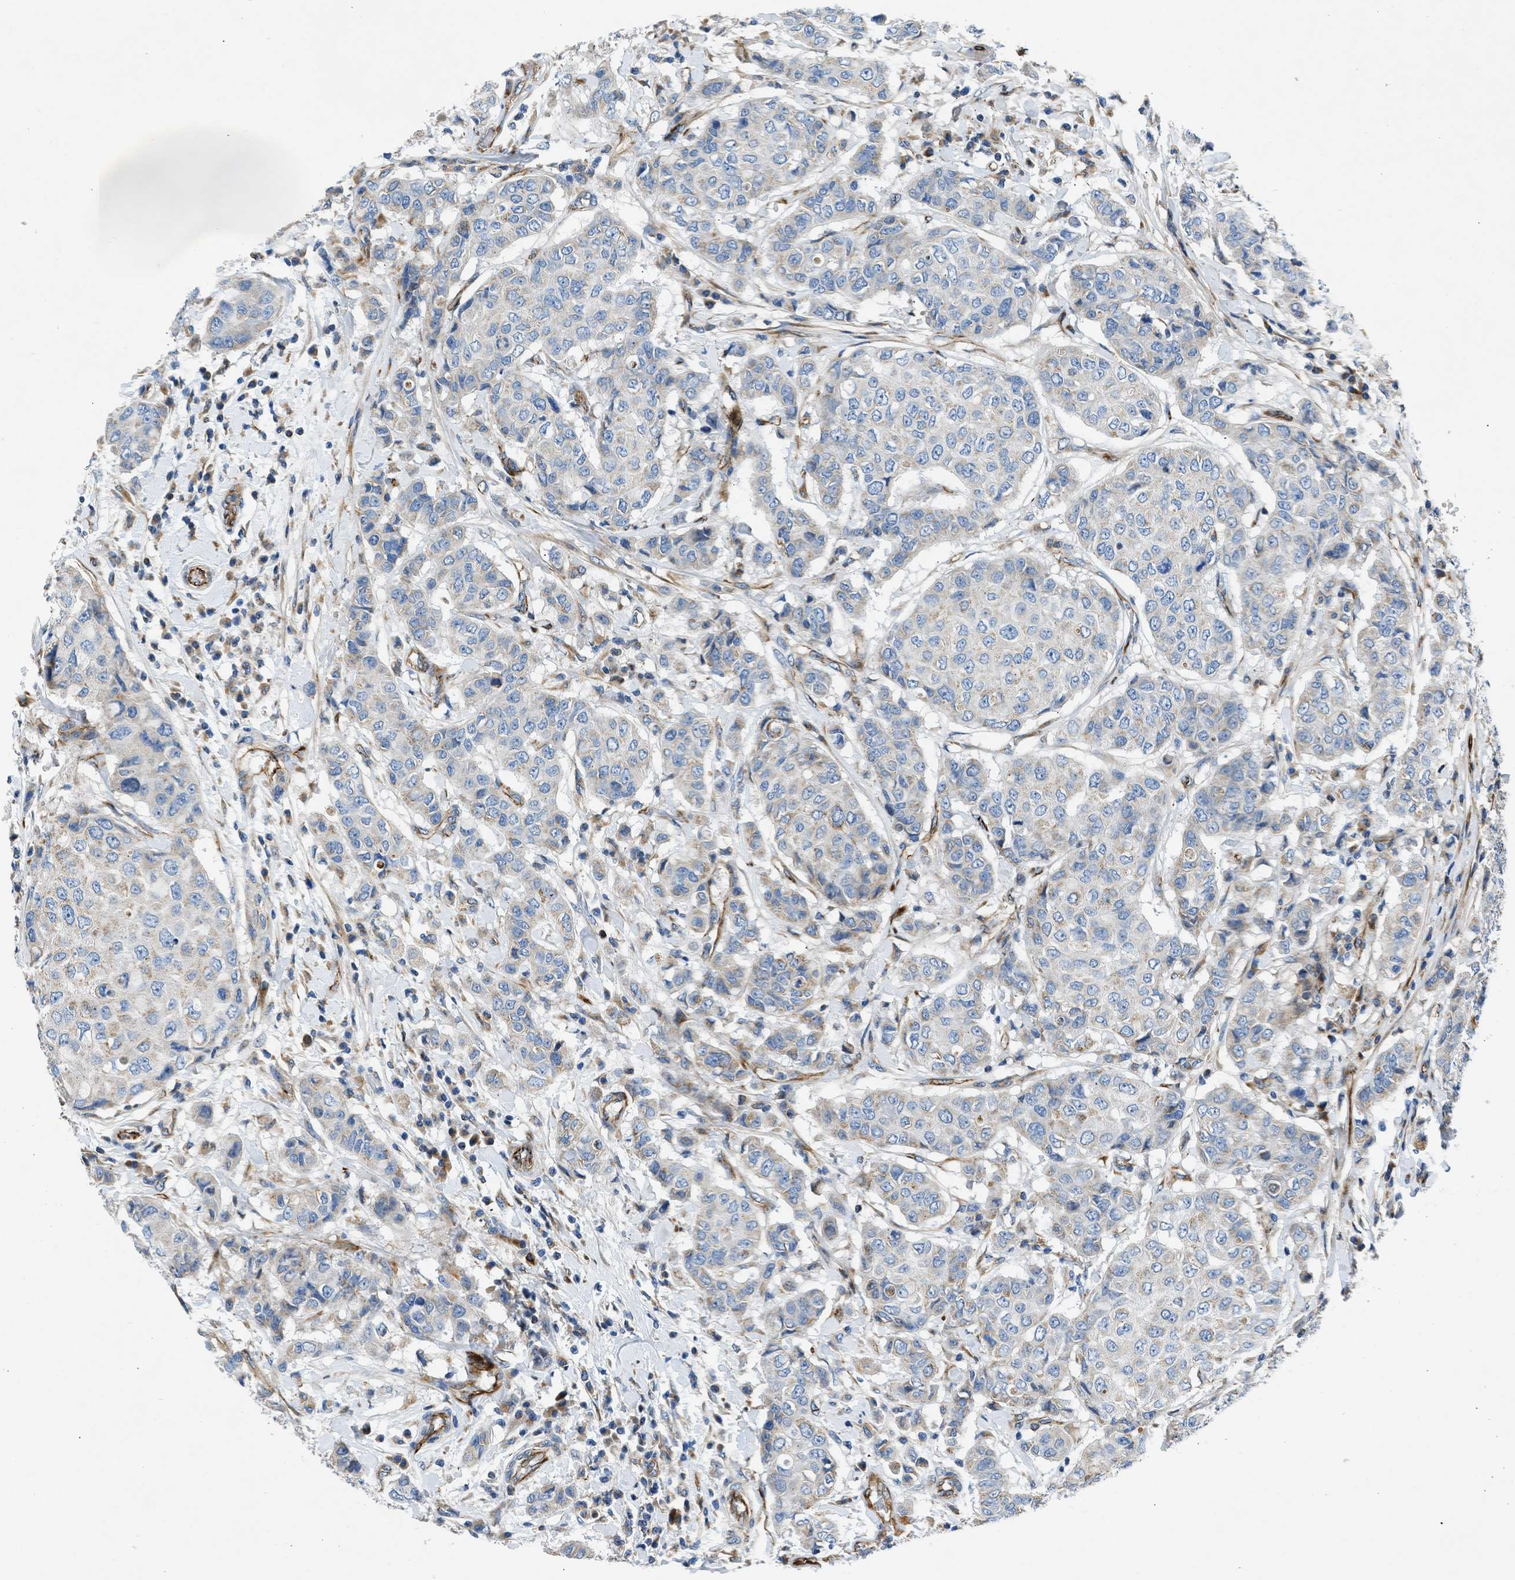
{"staining": {"intensity": "weak", "quantity": "25%-75%", "location": "cytoplasmic/membranous"}, "tissue": "breast cancer", "cell_type": "Tumor cells", "image_type": "cancer", "snomed": [{"axis": "morphology", "description": "Duct carcinoma"}, {"axis": "topography", "description": "Breast"}], "caption": "A micrograph of breast cancer (infiltrating ductal carcinoma) stained for a protein reveals weak cytoplasmic/membranous brown staining in tumor cells. The protein of interest is shown in brown color, while the nuclei are stained blue.", "gene": "ULK4", "patient": {"sex": "female", "age": 27}}